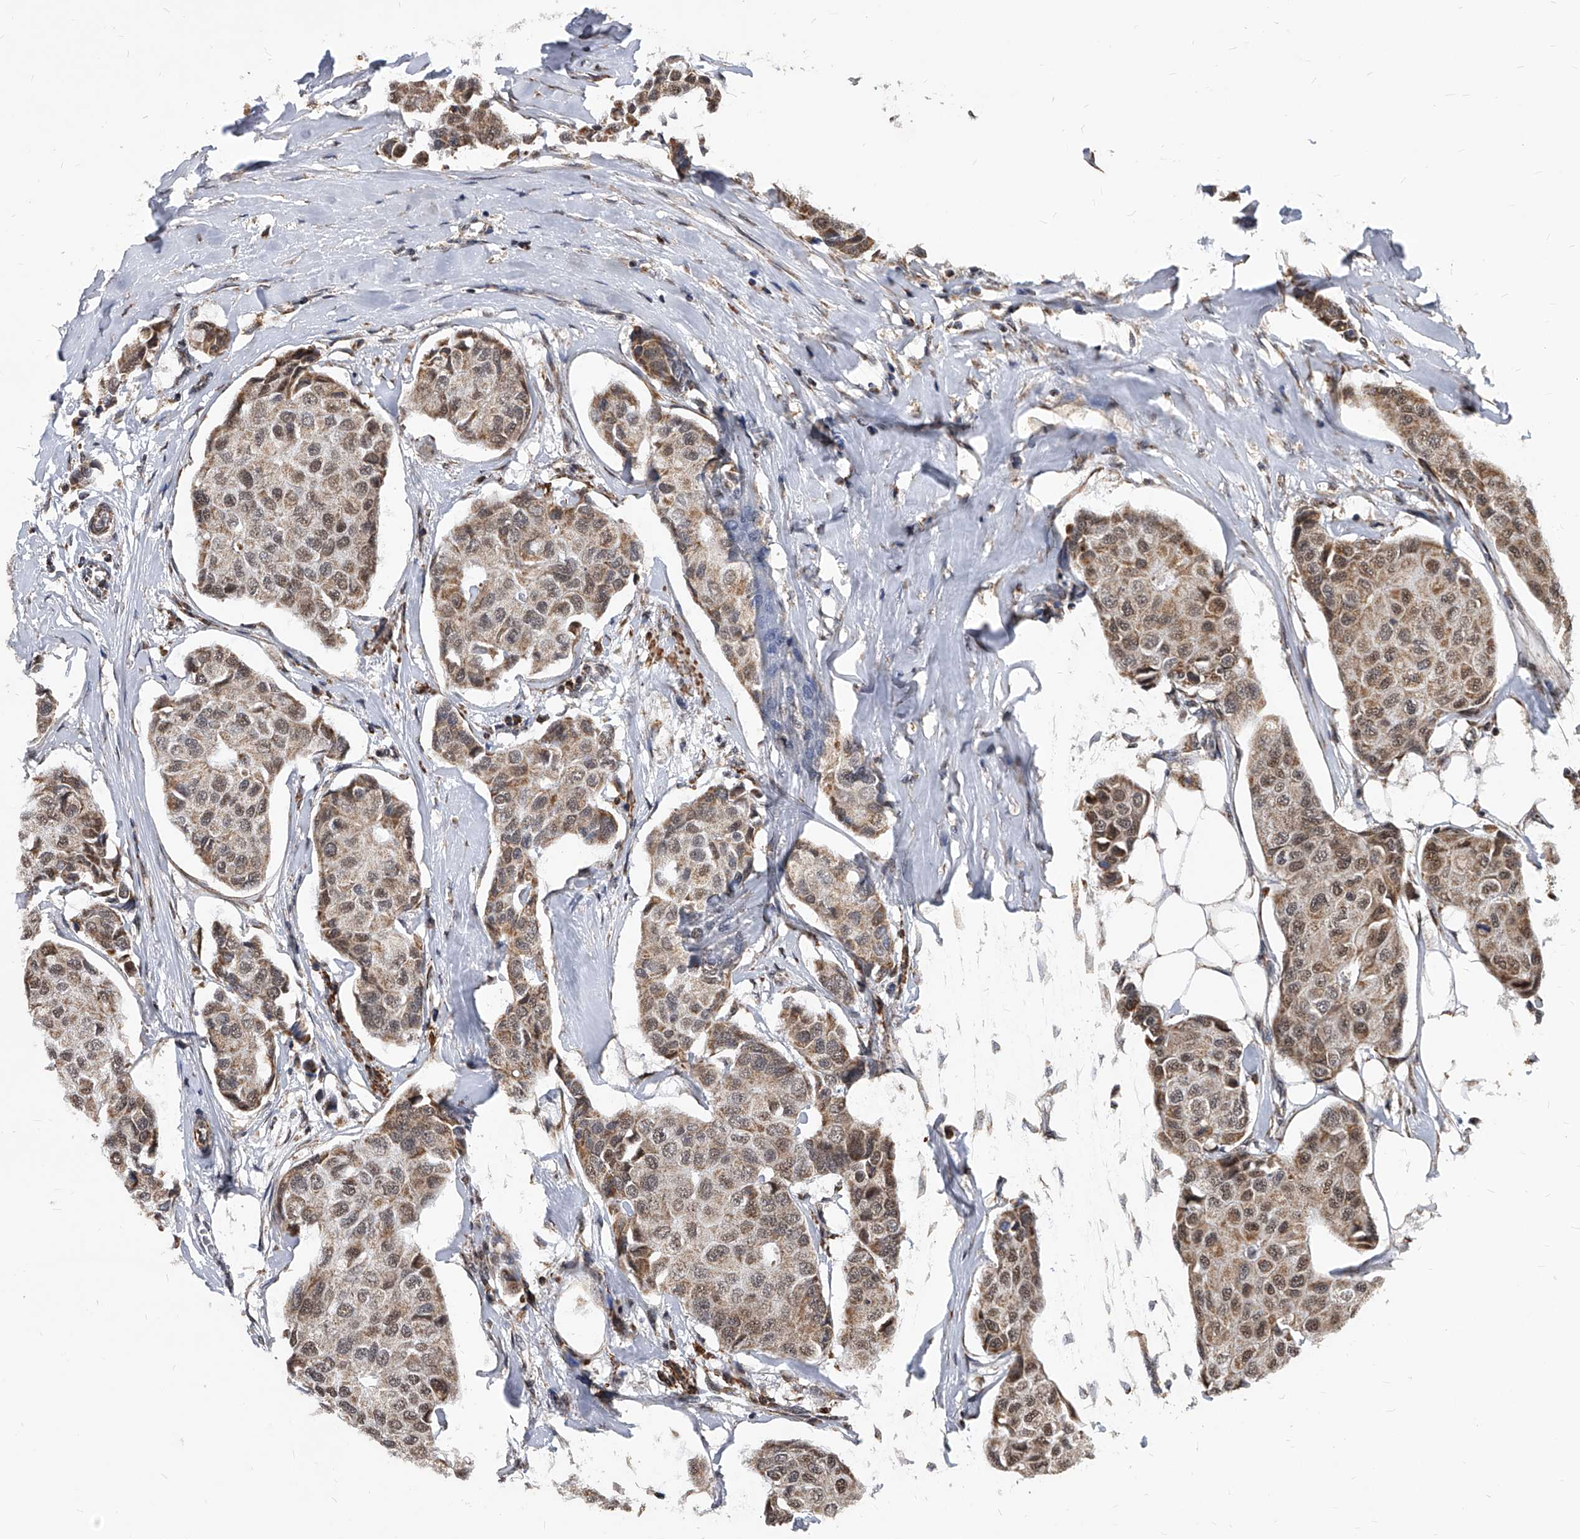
{"staining": {"intensity": "weak", "quantity": ">75%", "location": "cytoplasmic/membranous,nuclear"}, "tissue": "breast cancer", "cell_type": "Tumor cells", "image_type": "cancer", "snomed": [{"axis": "morphology", "description": "Duct carcinoma"}, {"axis": "topography", "description": "Breast"}], "caption": "This micrograph displays breast cancer (invasive ductal carcinoma) stained with immunohistochemistry (IHC) to label a protein in brown. The cytoplasmic/membranous and nuclear of tumor cells show weak positivity for the protein. Nuclei are counter-stained blue.", "gene": "DUSP22", "patient": {"sex": "female", "age": 80}}